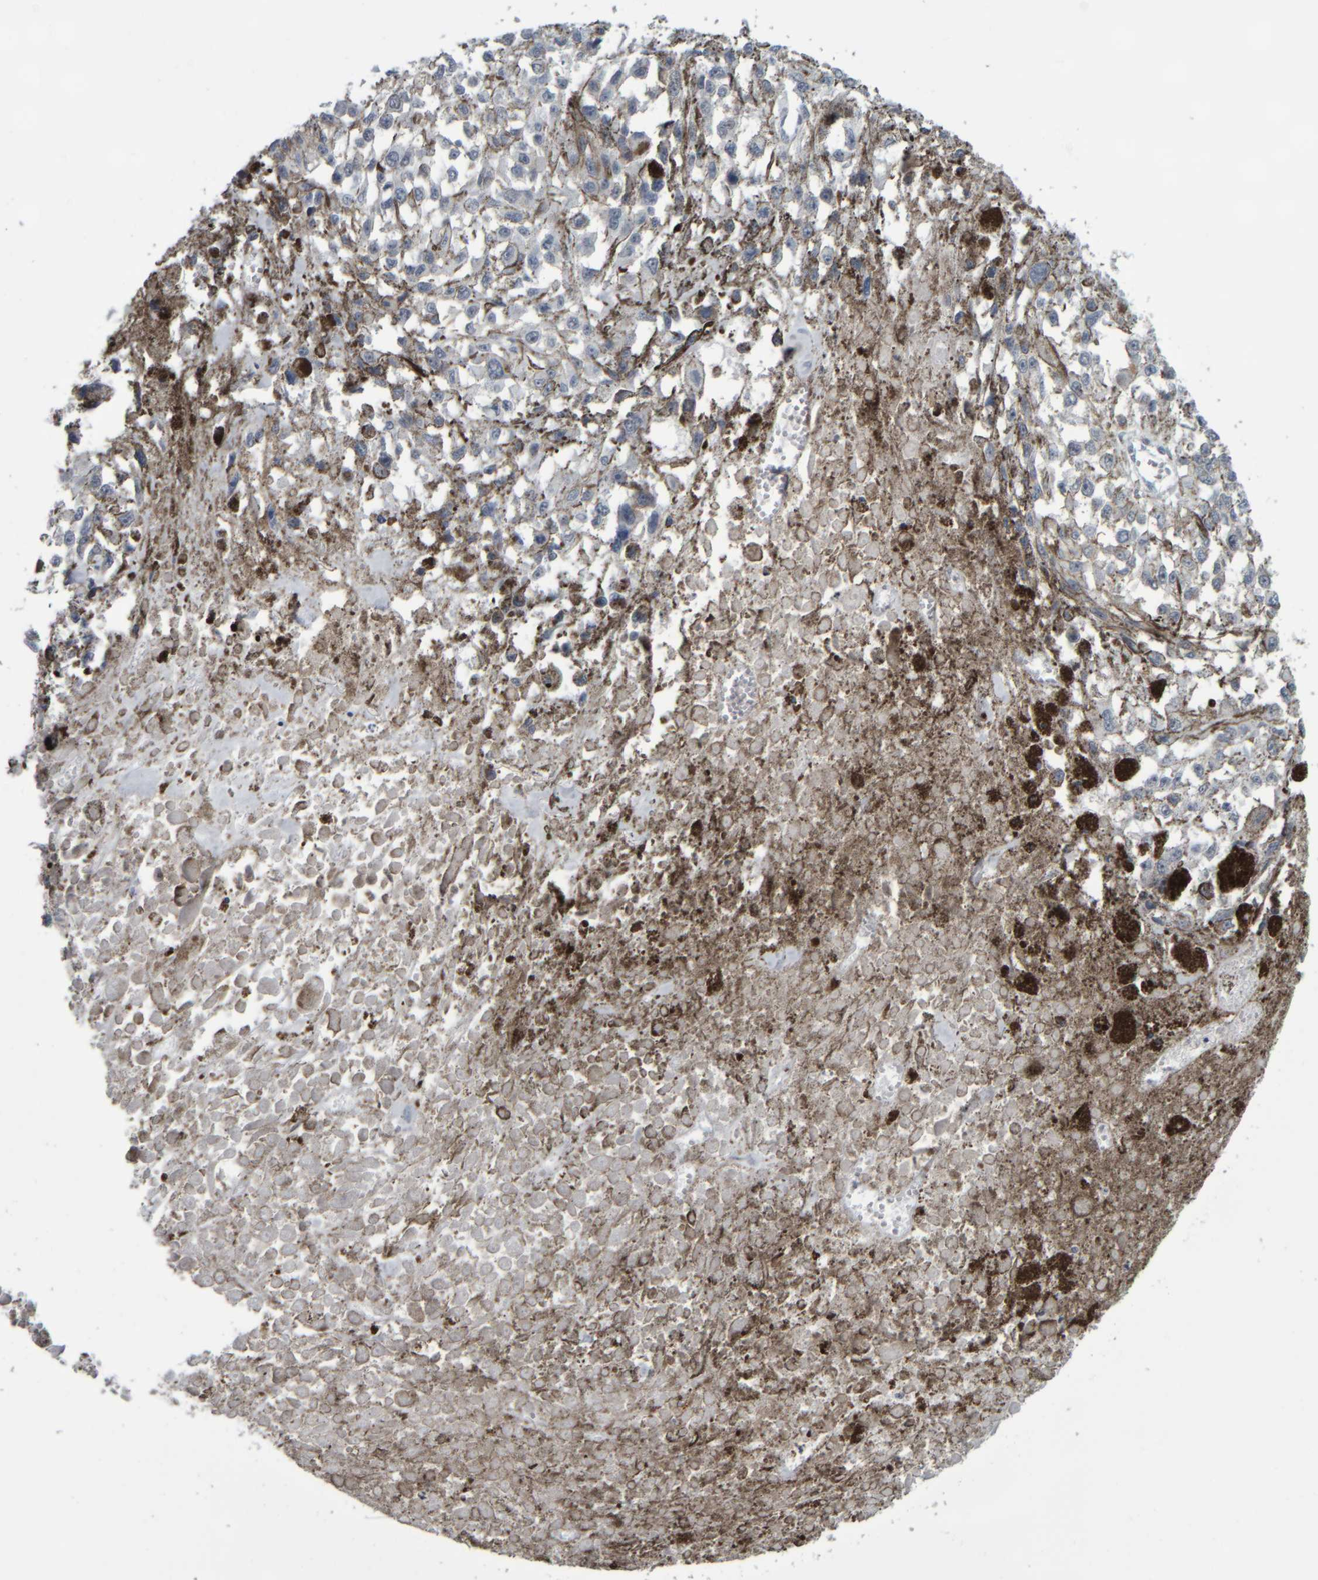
{"staining": {"intensity": "negative", "quantity": "none", "location": "none"}, "tissue": "melanoma", "cell_type": "Tumor cells", "image_type": "cancer", "snomed": [{"axis": "morphology", "description": "Malignant melanoma, Metastatic site"}, {"axis": "topography", "description": "Lymph node"}], "caption": "Human melanoma stained for a protein using immunohistochemistry exhibits no expression in tumor cells.", "gene": "COL14A1", "patient": {"sex": "male", "age": 59}}